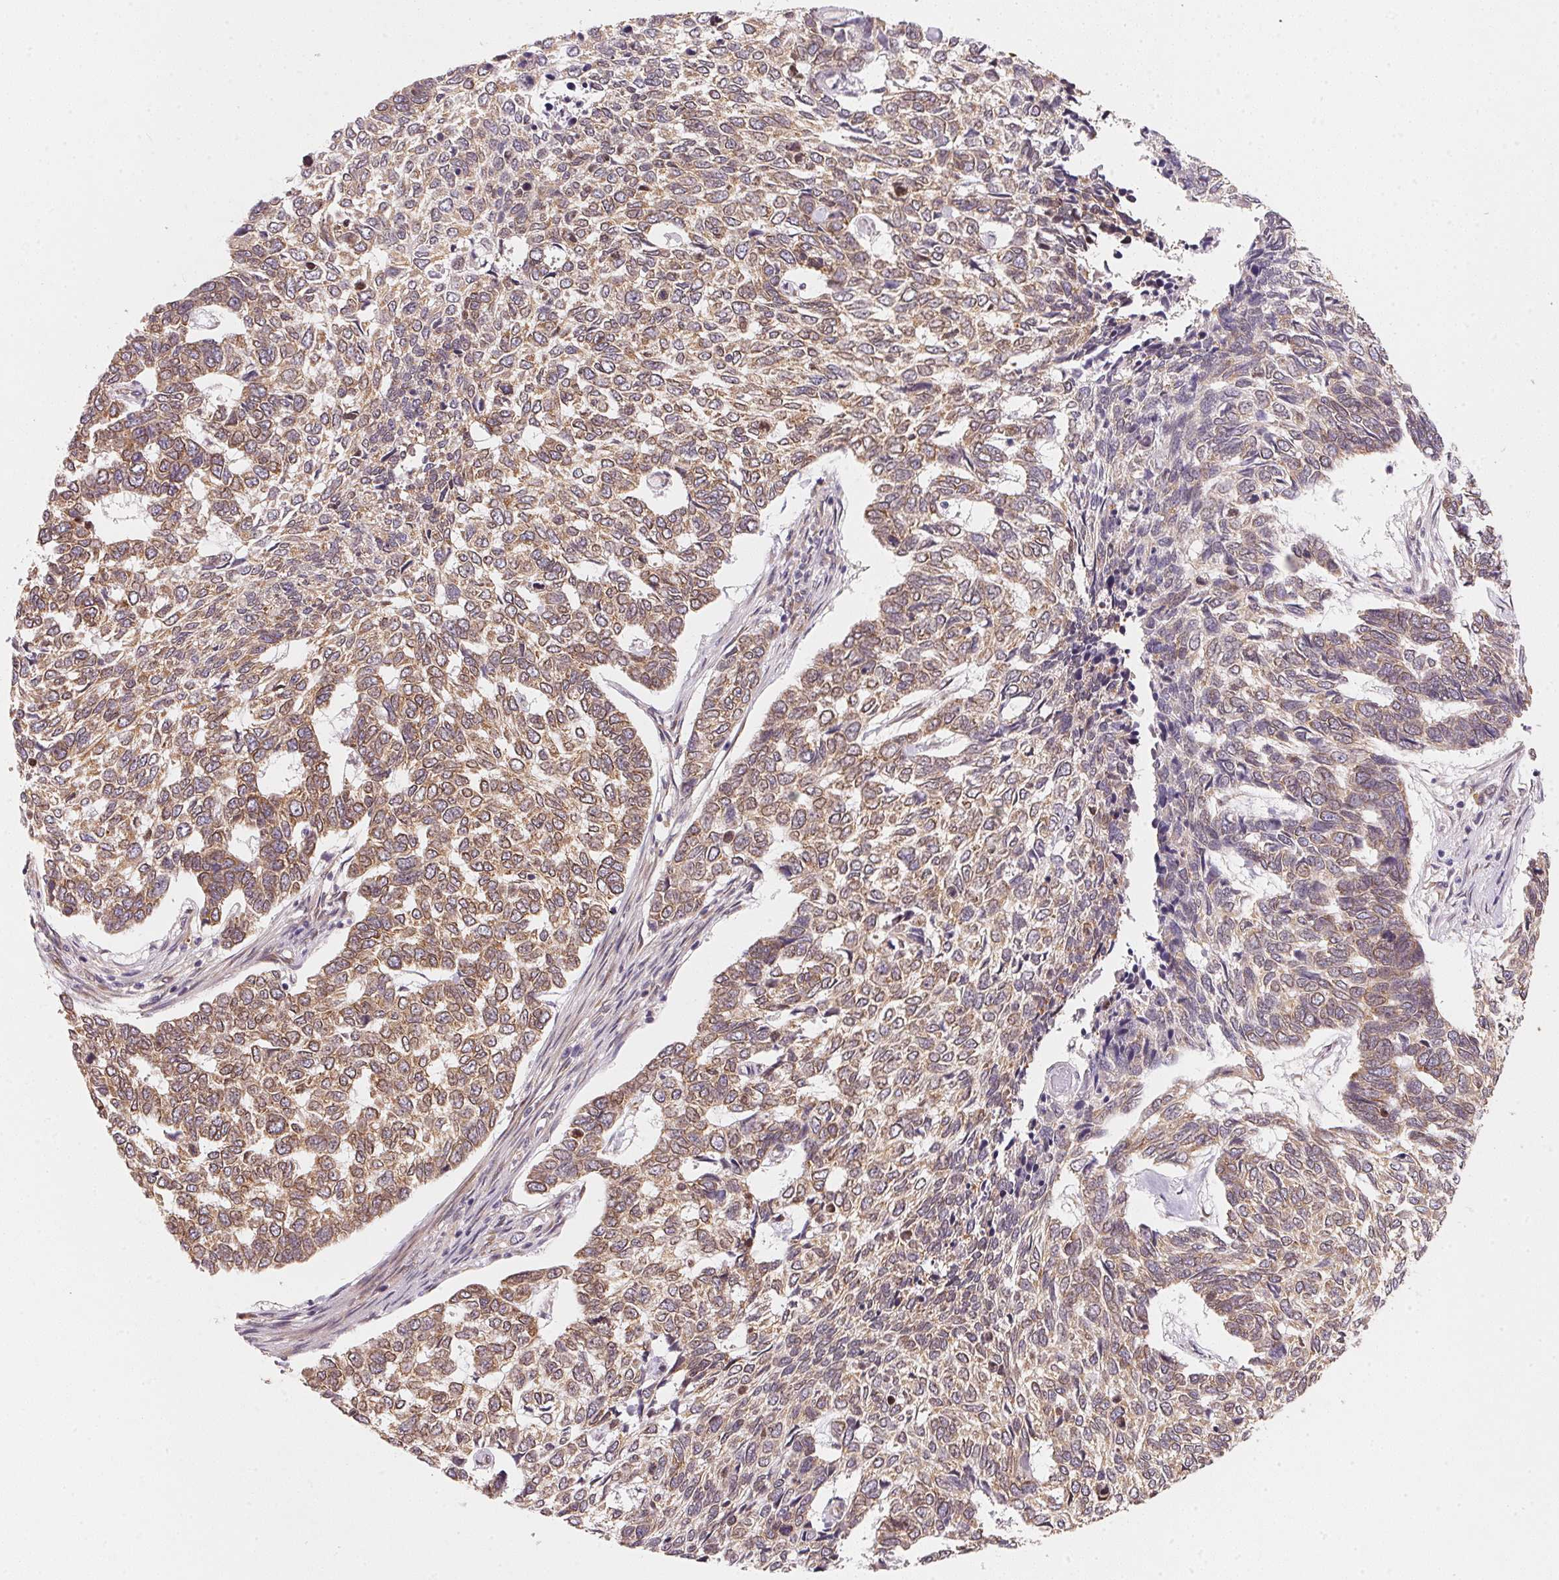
{"staining": {"intensity": "moderate", "quantity": "25%-75%", "location": "cytoplasmic/membranous"}, "tissue": "skin cancer", "cell_type": "Tumor cells", "image_type": "cancer", "snomed": [{"axis": "morphology", "description": "Basal cell carcinoma"}, {"axis": "topography", "description": "Skin"}], "caption": "A medium amount of moderate cytoplasmic/membranous positivity is present in approximately 25%-75% of tumor cells in skin basal cell carcinoma tissue.", "gene": "EI24", "patient": {"sex": "female", "age": 65}}